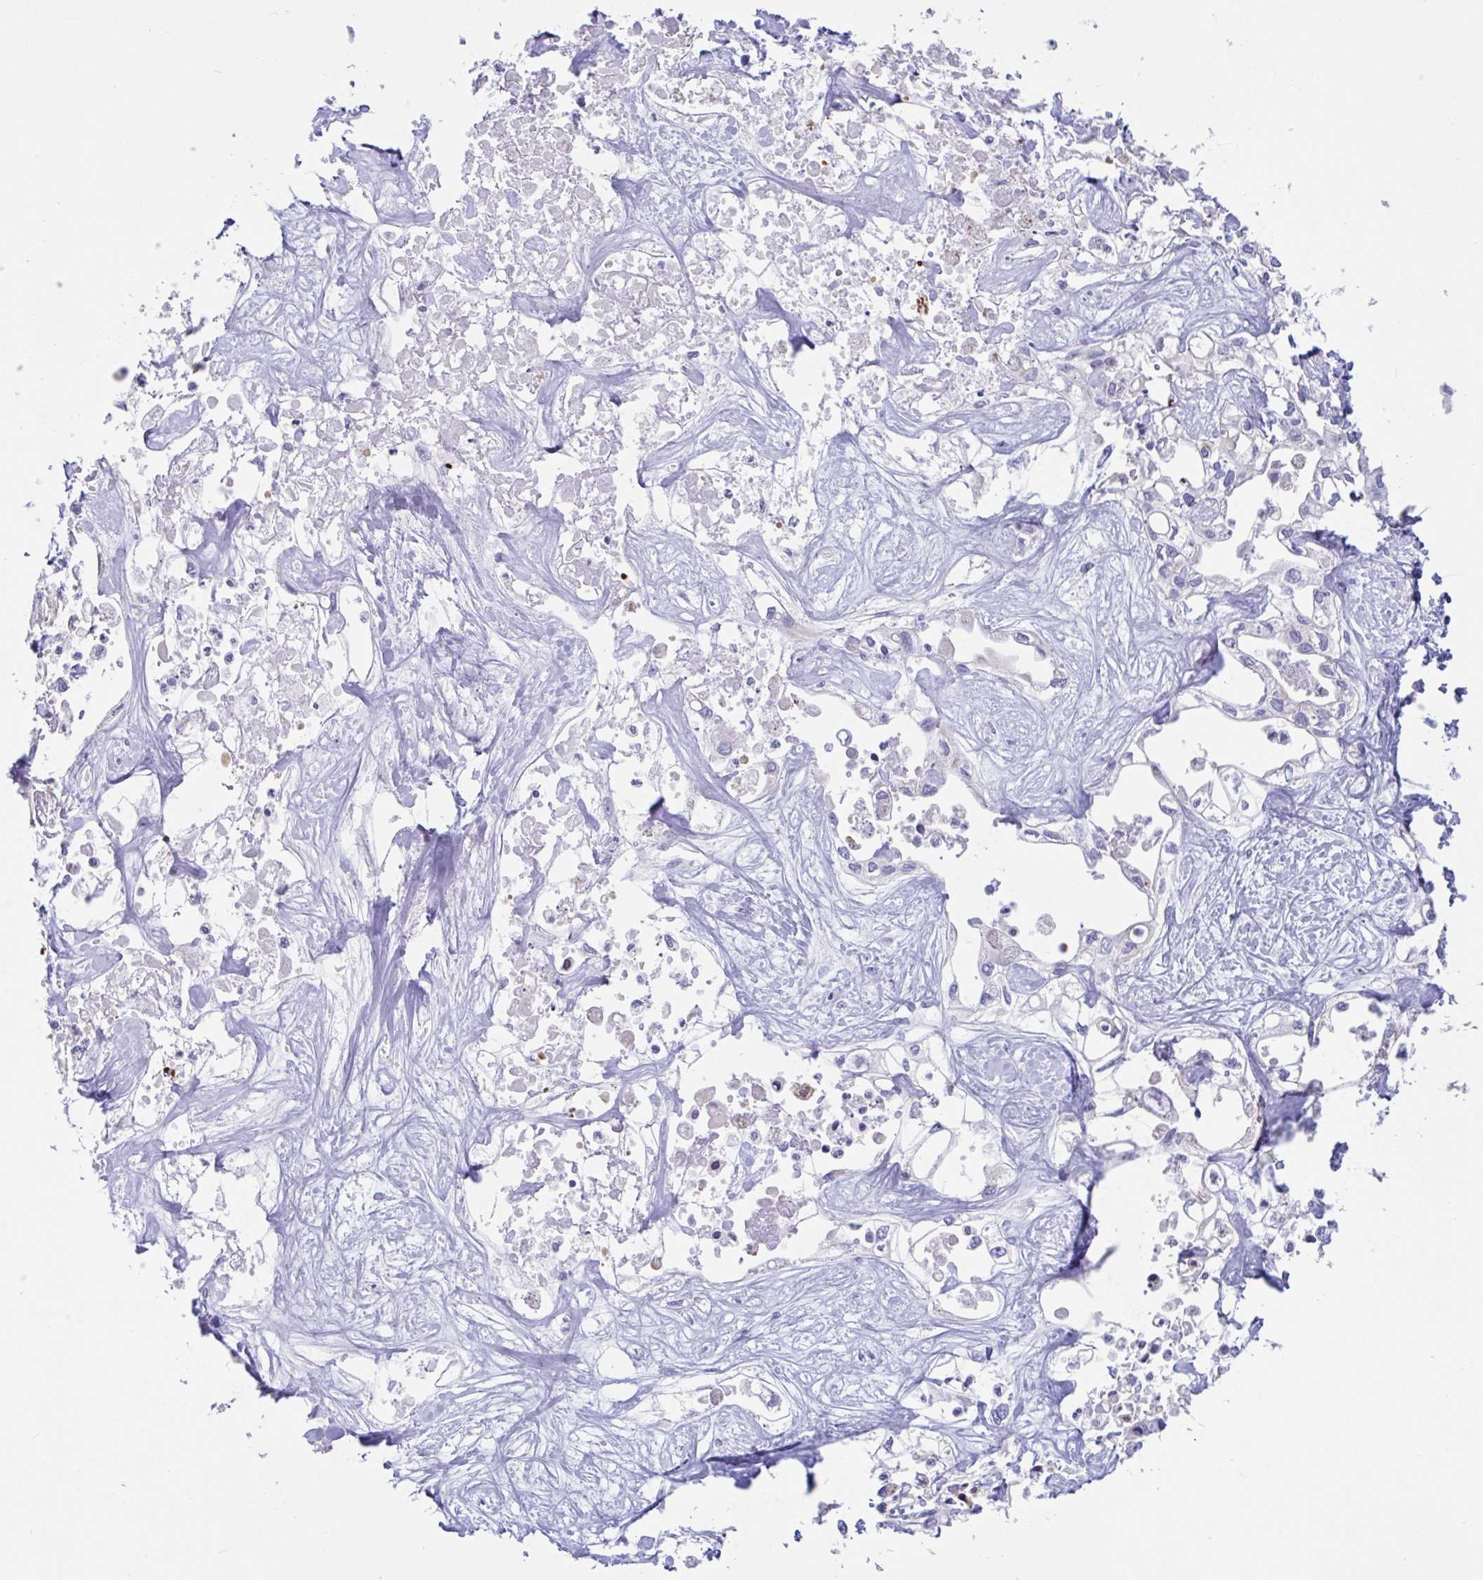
{"staining": {"intensity": "negative", "quantity": "none", "location": "none"}, "tissue": "liver cancer", "cell_type": "Tumor cells", "image_type": "cancer", "snomed": [{"axis": "morphology", "description": "Cholangiocarcinoma"}, {"axis": "topography", "description": "Liver"}], "caption": "Human liver cholangiocarcinoma stained for a protein using immunohistochemistry (IHC) shows no positivity in tumor cells.", "gene": "OR6N2", "patient": {"sex": "female", "age": 64}}